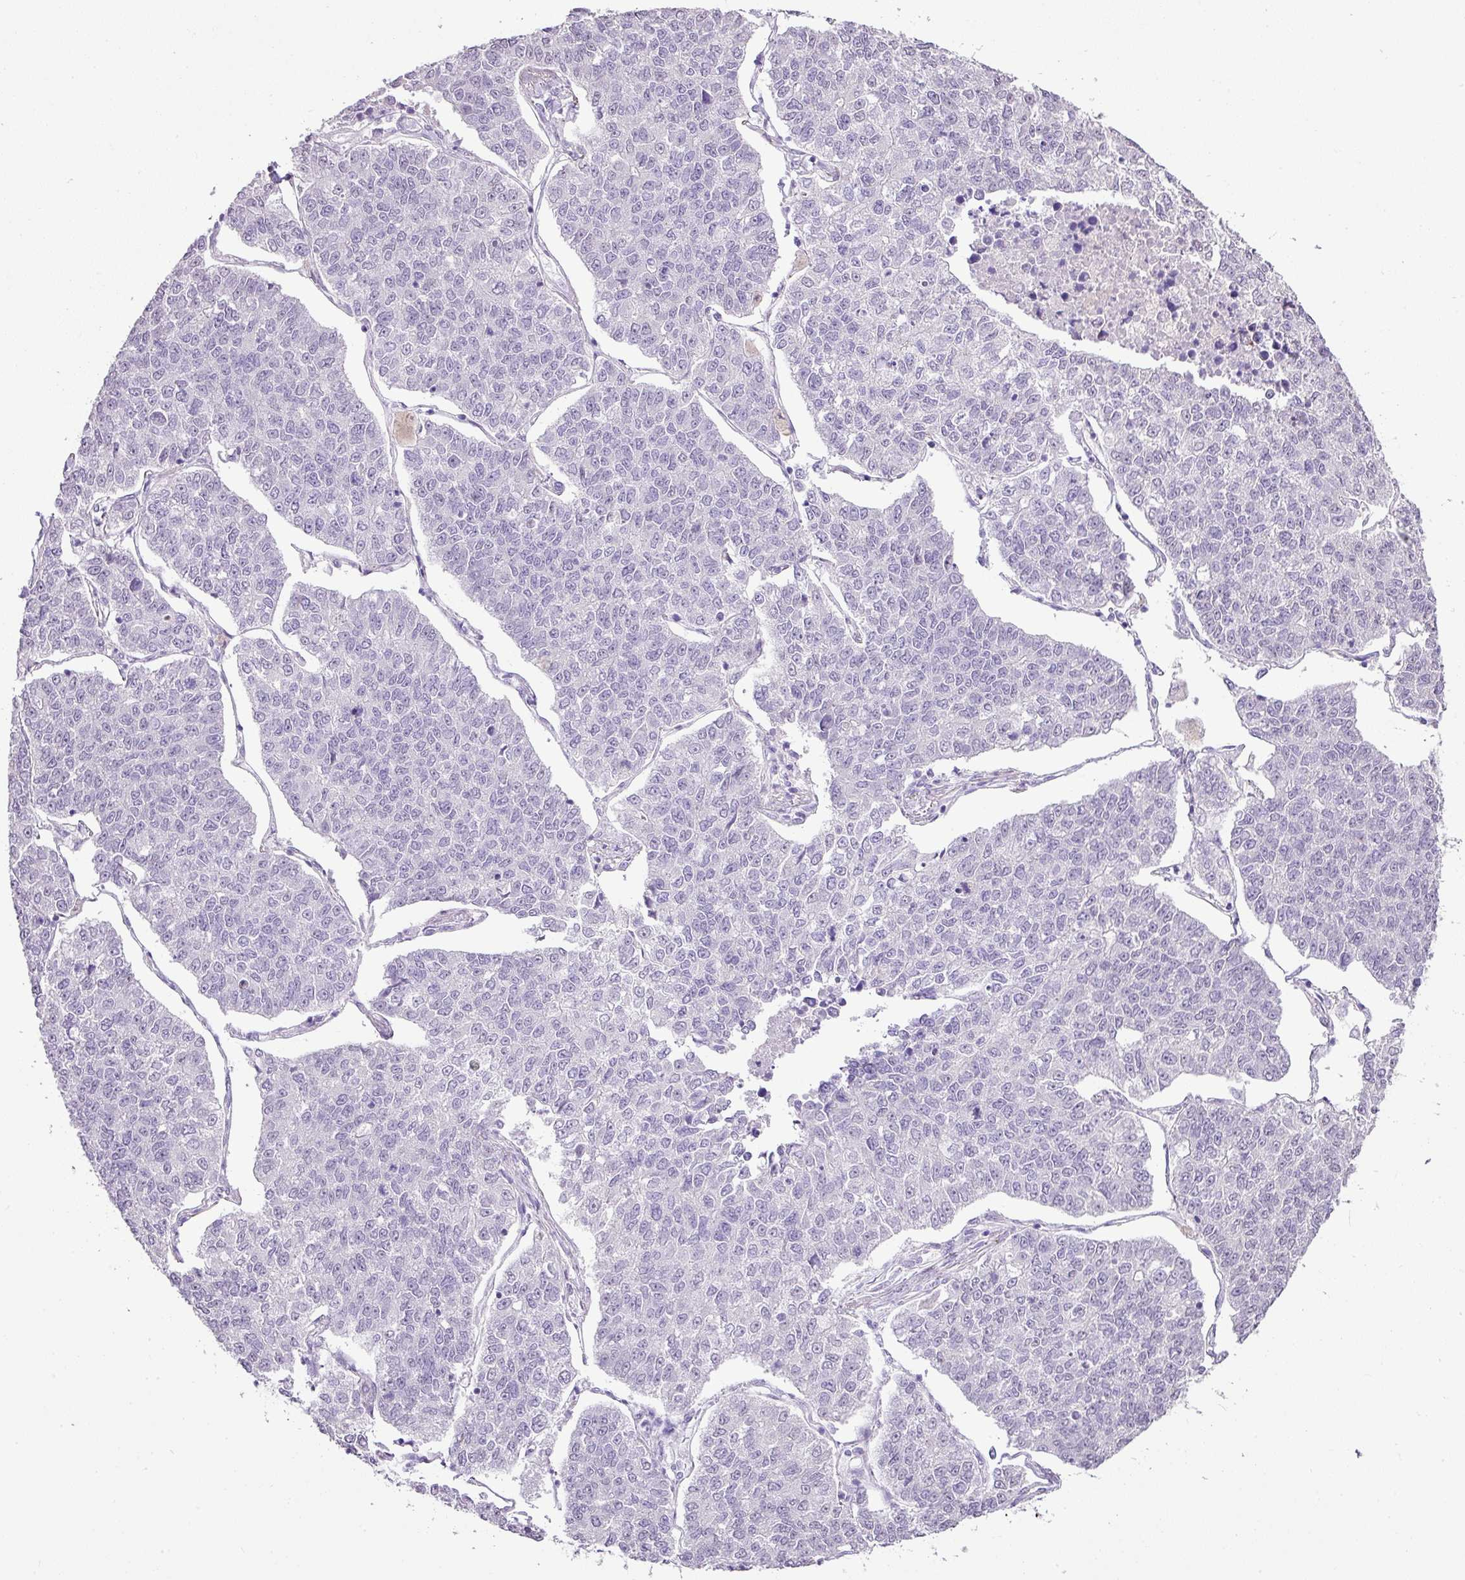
{"staining": {"intensity": "negative", "quantity": "none", "location": "none"}, "tissue": "lung cancer", "cell_type": "Tumor cells", "image_type": "cancer", "snomed": [{"axis": "morphology", "description": "Adenocarcinoma, NOS"}, {"axis": "topography", "description": "Lung"}], "caption": "Immunohistochemistry (IHC) histopathology image of neoplastic tissue: lung cancer stained with DAB (3,3'-diaminobenzidine) demonstrates no significant protein positivity in tumor cells. (IHC, brightfield microscopy, high magnification).", "gene": "DIP2A", "patient": {"sex": "male", "age": 49}}